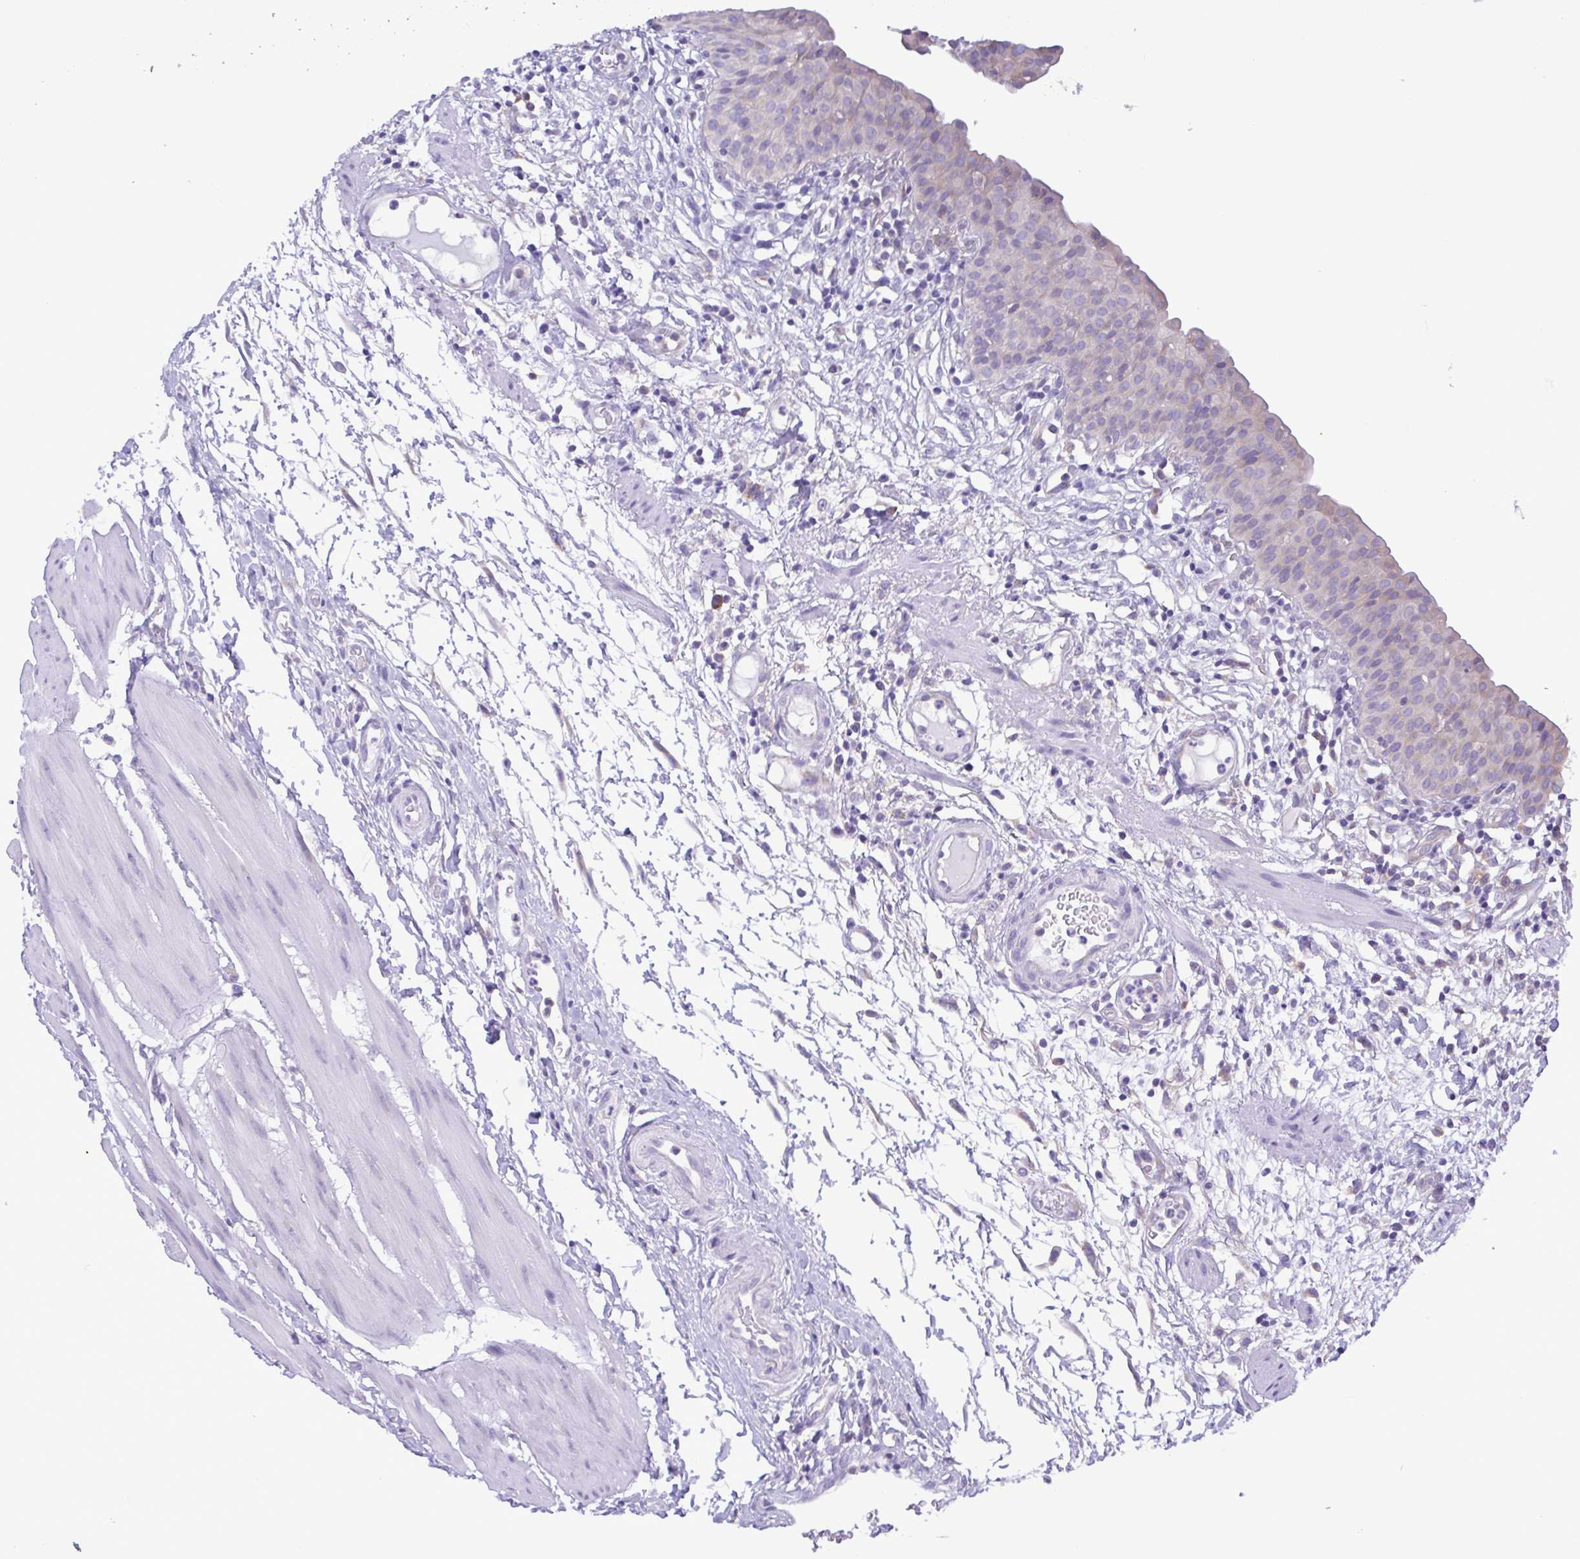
{"staining": {"intensity": "negative", "quantity": "none", "location": "none"}, "tissue": "urinary bladder", "cell_type": "Urothelial cells", "image_type": "normal", "snomed": [{"axis": "morphology", "description": "Normal tissue, NOS"}, {"axis": "morphology", "description": "Inflammation, NOS"}, {"axis": "topography", "description": "Urinary bladder"}], "caption": "Histopathology image shows no significant protein positivity in urothelial cells of unremarkable urinary bladder.", "gene": "TNNI3", "patient": {"sex": "male", "age": 57}}